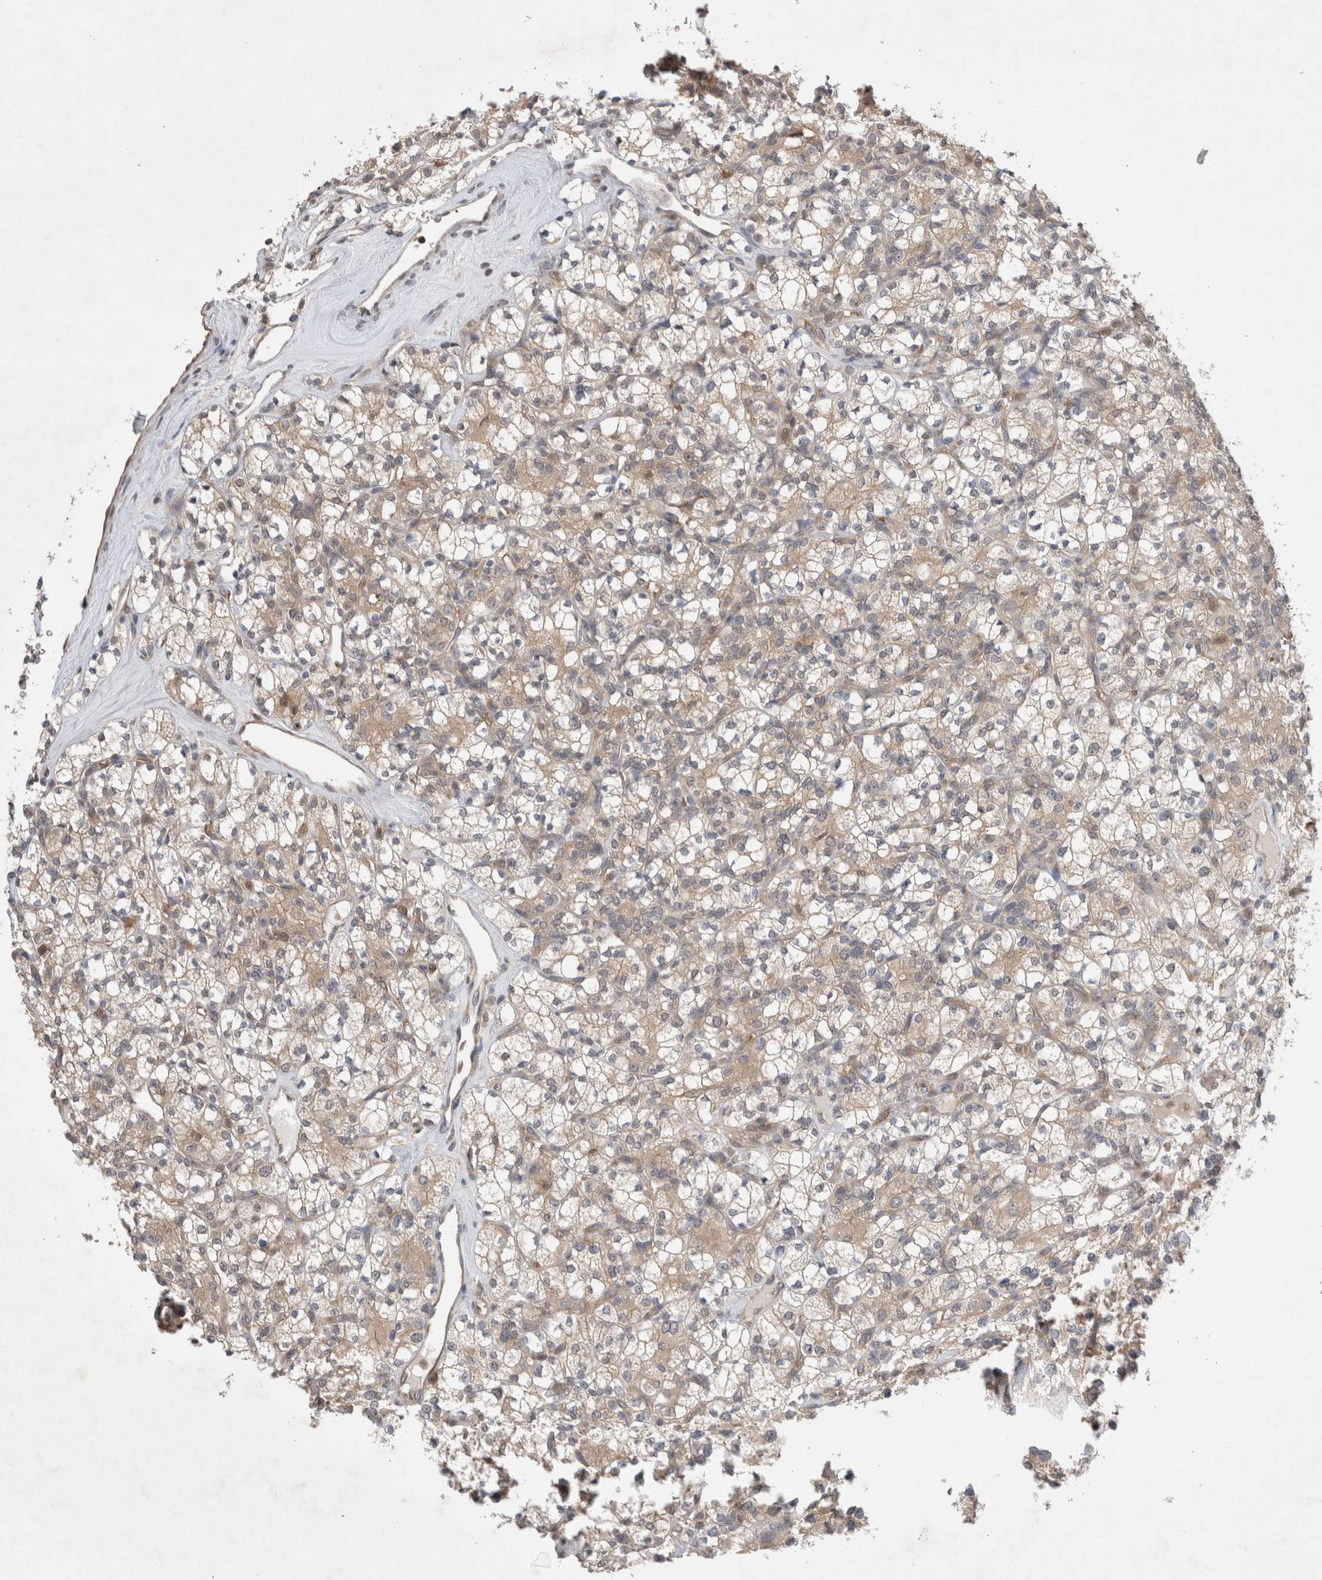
{"staining": {"intensity": "weak", "quantity": "25%-75%", "location": "cytoplasmic/membranous"}, "tissue": "renal cancer", "cell_type": "Tumor cells", "image_type": "cancer", "snomed": [{"axis": "morphology", "description": "Adenocarcinoma, NOS"}, {"axis": "topography", "description": "Kidney"}], "caption": "Adenocarcinoma (renal) stained with a protein marker shows weak staining in tumor cells.", "gene": "EIF3E", "patient": {"sex": "male", "age": 77}}